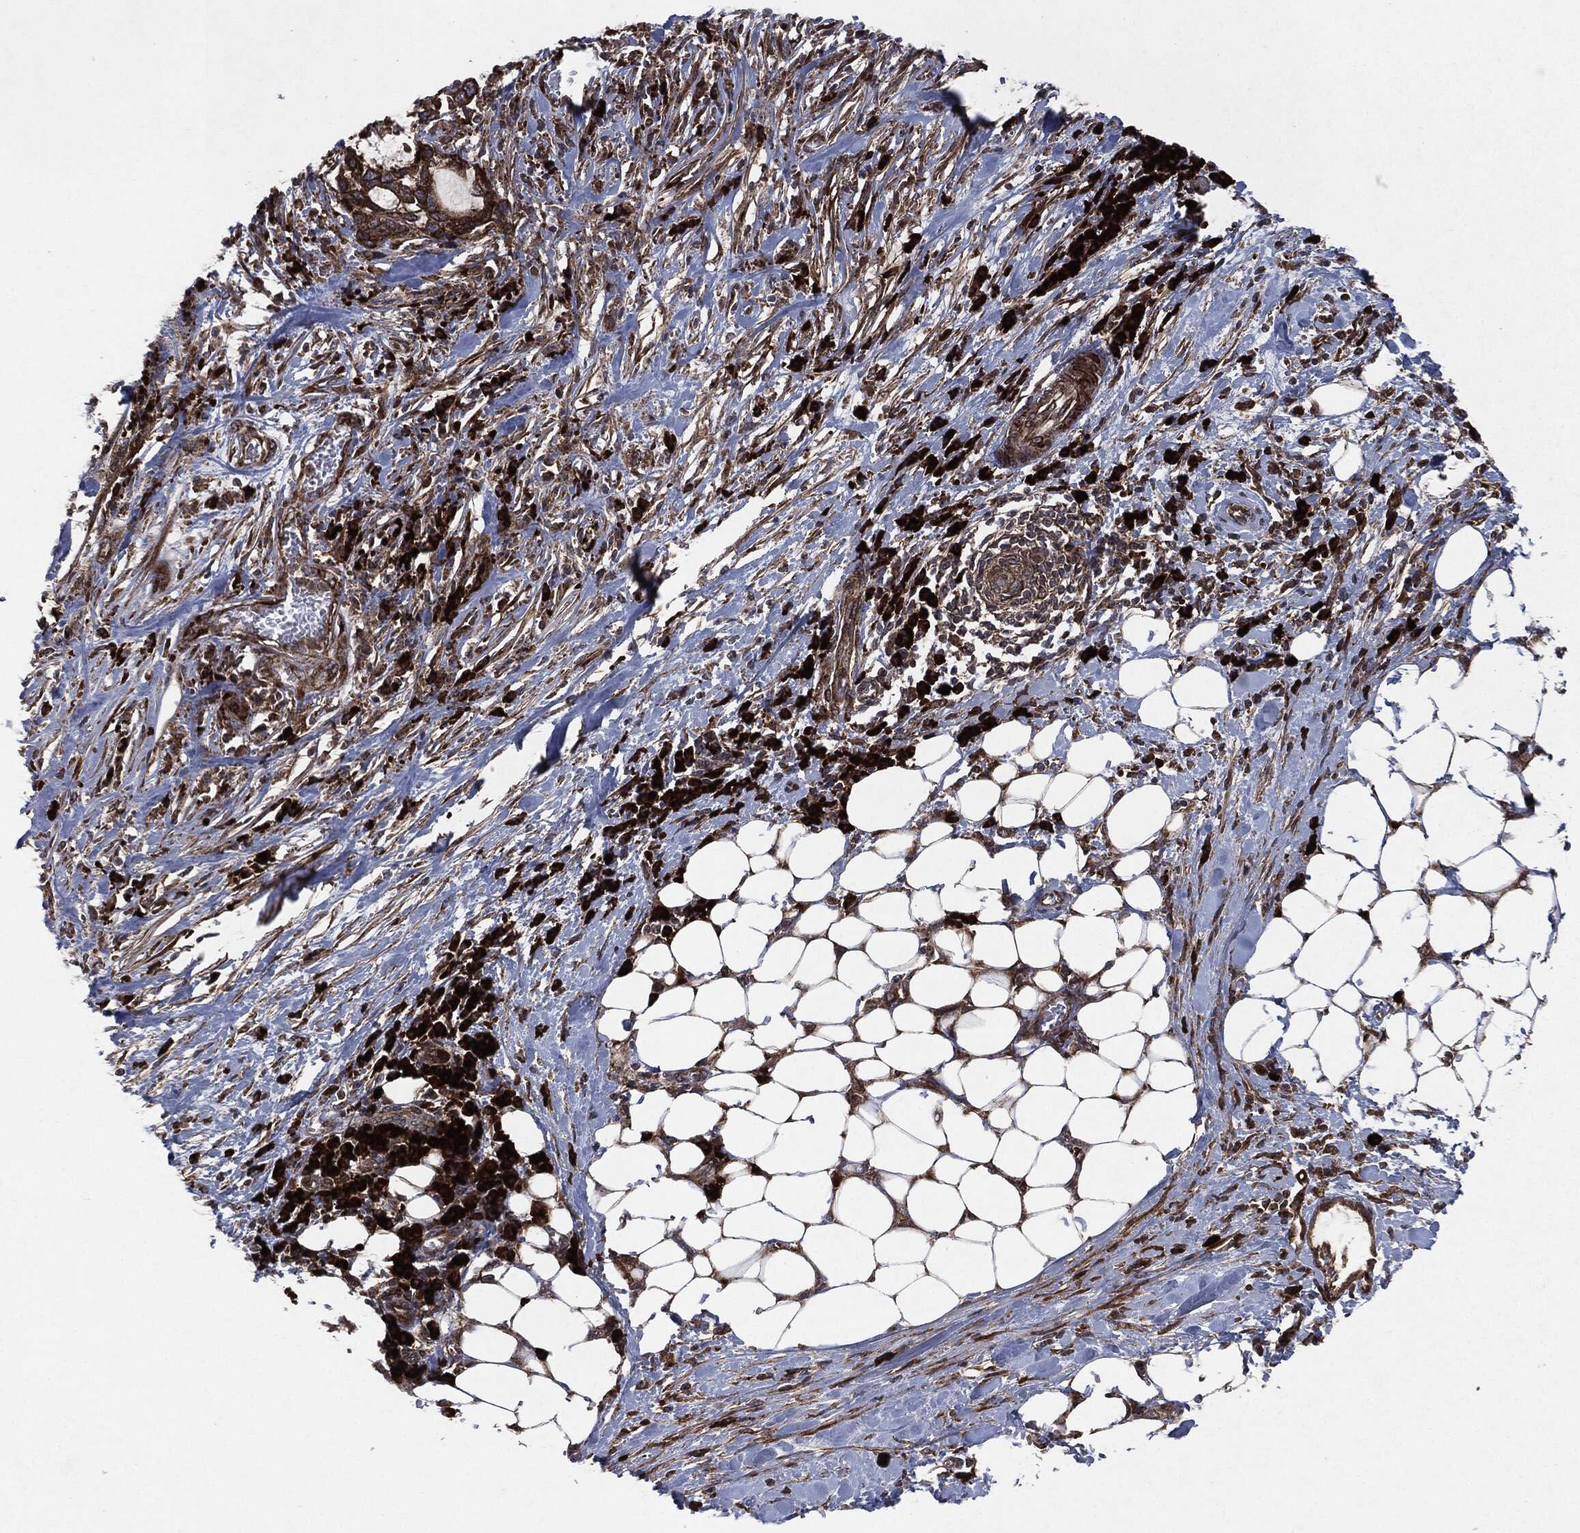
{"staining": {"intensity": "strong", "quantity": ">75%", "location": "cytoplasmic/membranous"}, "tissue": "stomach cancer", "cell_type": "Tumor cells", "image_type": "cancer", "snomed": [{"axis": "morphology", "description": "Adenocarcinoma, NOS"}, {"axis": "topography", "description": "Stomach"}], "caption": "The immunohistochemical stain labels strong cytoplasmic/membranous staining in tumor cells of stomach adenocarcinoma tissue.", "gene": "RAF1", "patient": {"sex": "male", "age": 54}}